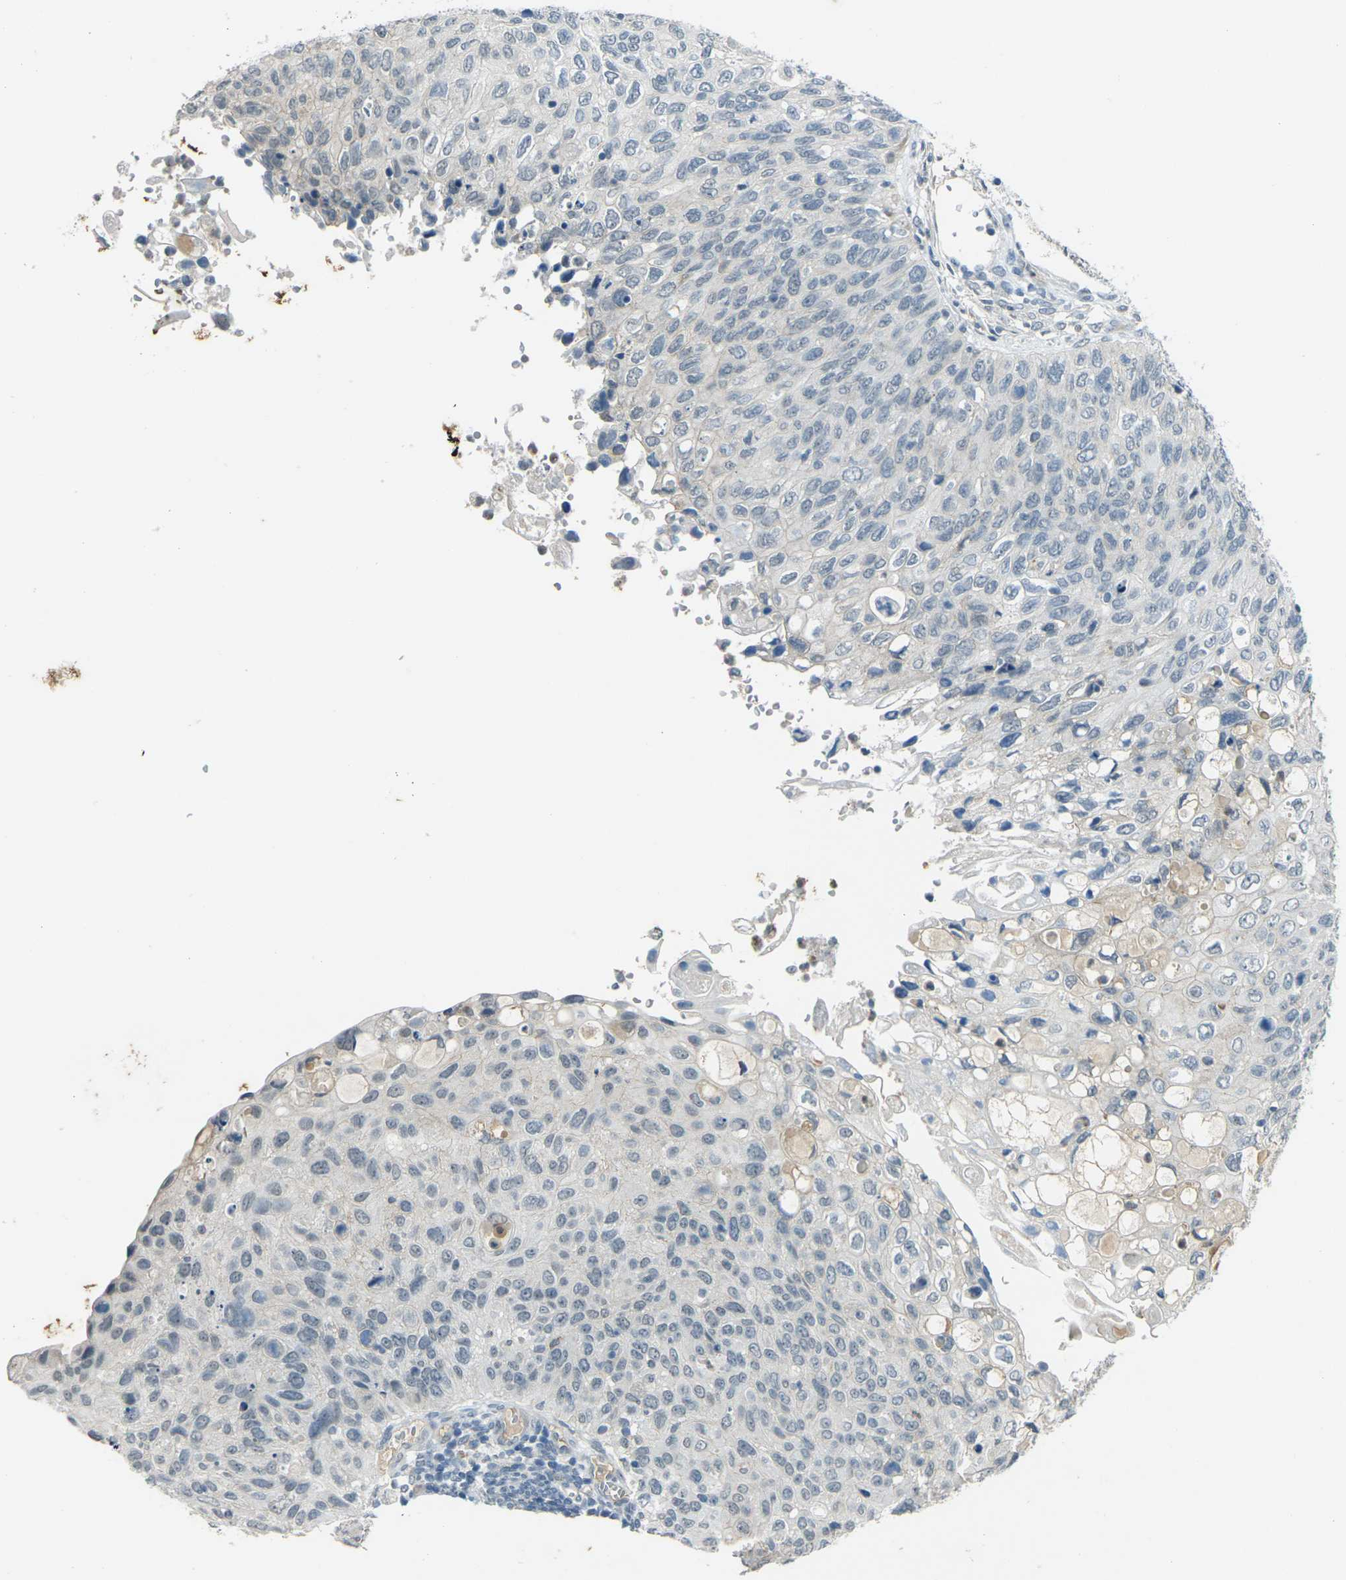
{"staining": {"intensity": "negative", "quantity": "none", "location": "none"}, "tissue": "cervical cancer", "cell_type": "Tumor cells", "image_type": "cancer", "snomed": [{"axis": "morphology", "description": "Squamous cell carcinoma, NOS"}, {"axis": "topography", "description": "Cervix"}], "caption": "This photomicrograph is of cervical cancer stained with IHC to label a protein in brown with the nuclei are counter-stained blue. There is no positivity in tumor cells.", "gene": "SPTBN2", "patient": {"sex": "female", "age": 70}}